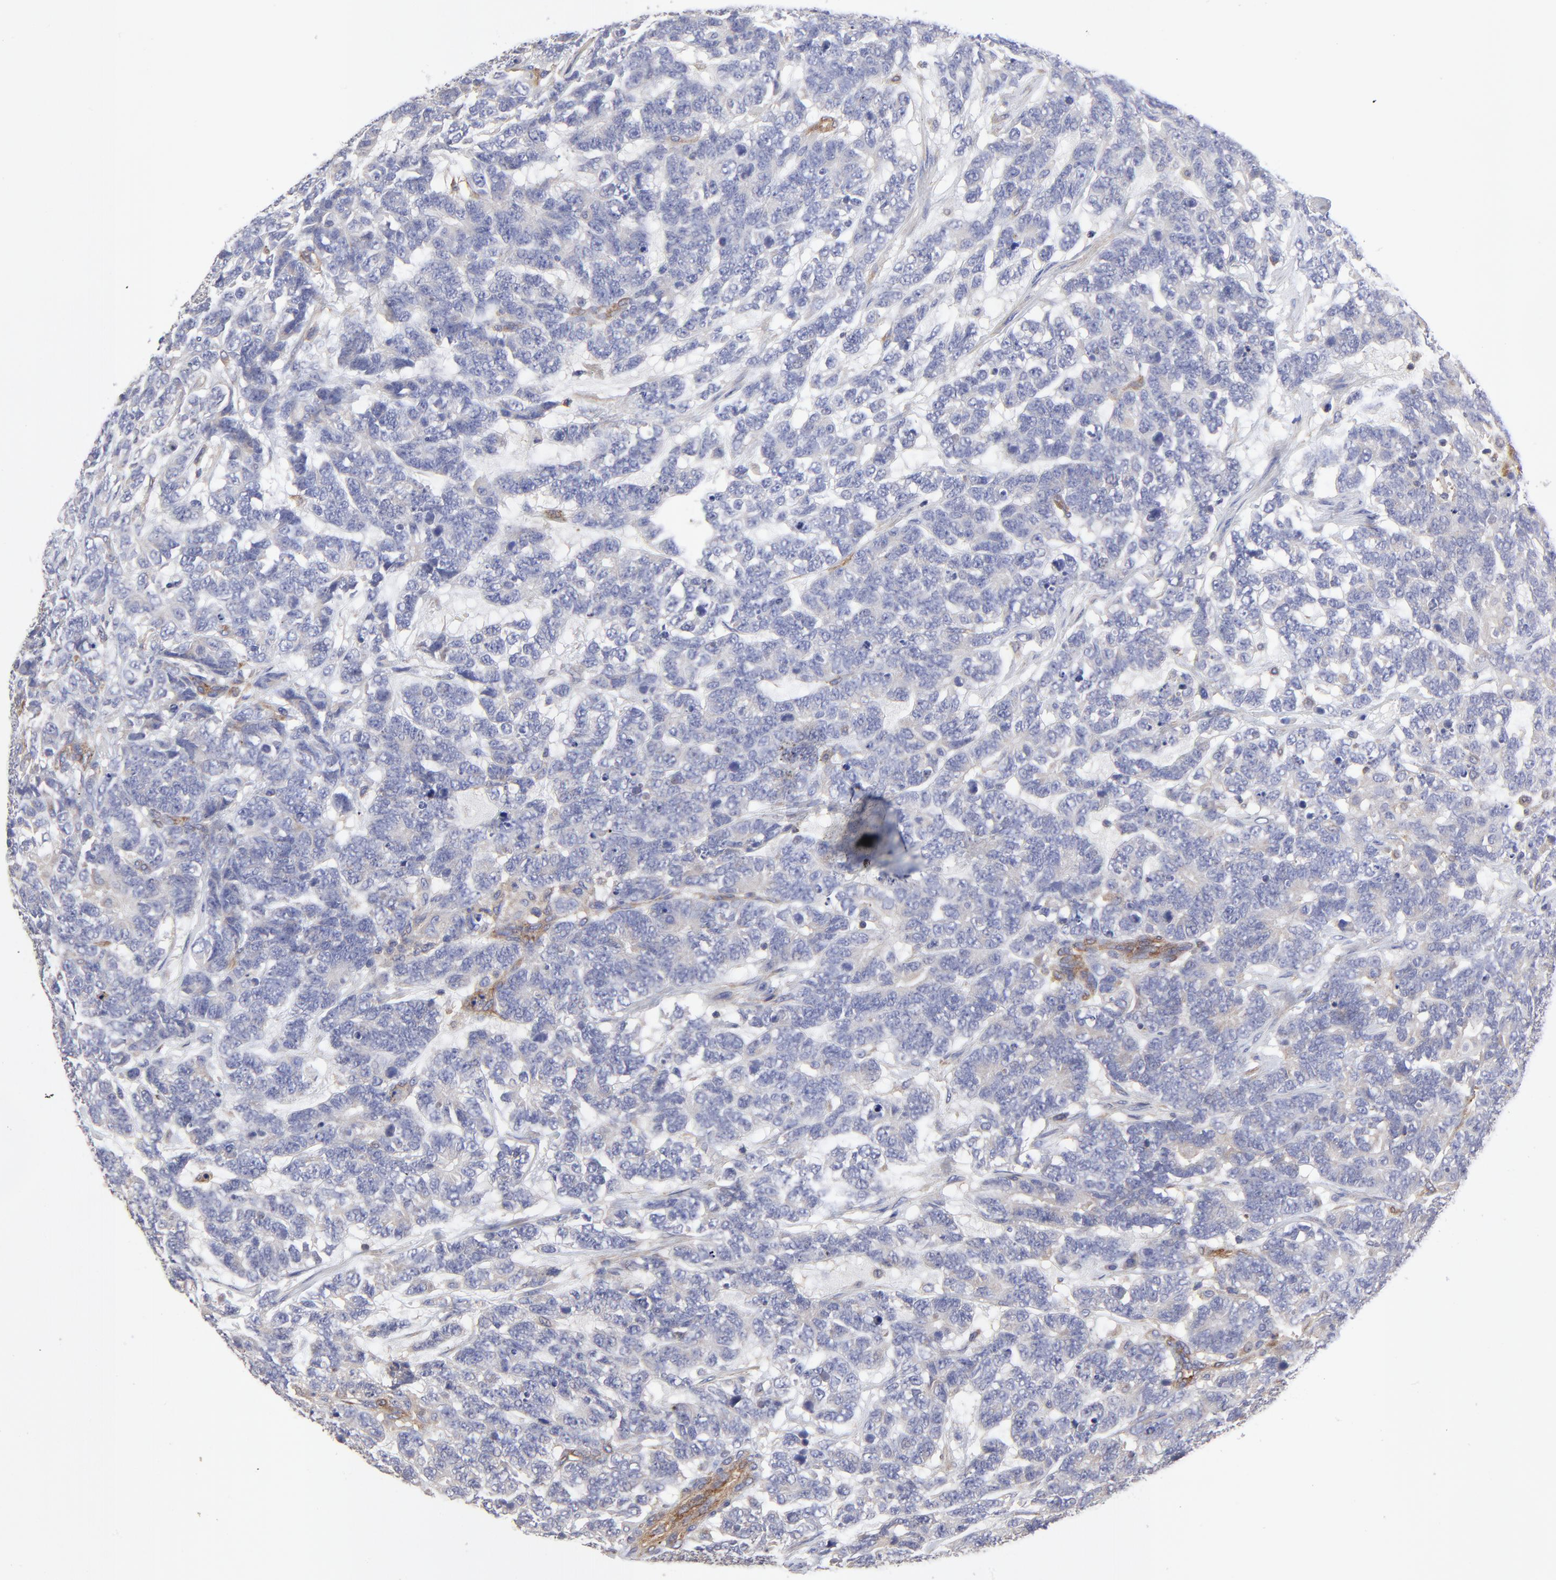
{"staining": {"intensity": "negative", "quantity": "none", "location": "none"}, "tissue": "testis cancer", "cell_type": "Tumor cells", "image_type": "cancer", "snomed": [{"axis": "morphology", "description": "Carcinoma, Embryonal, NOS"}, {"axis": "topography", "description": "Testis"}], "caption": "Immunohistochemical staining of testis cancer reveals no significant staining in tumor cells.", "gene": "SULF2", "patient": {"sex": "male", "age": 26}}